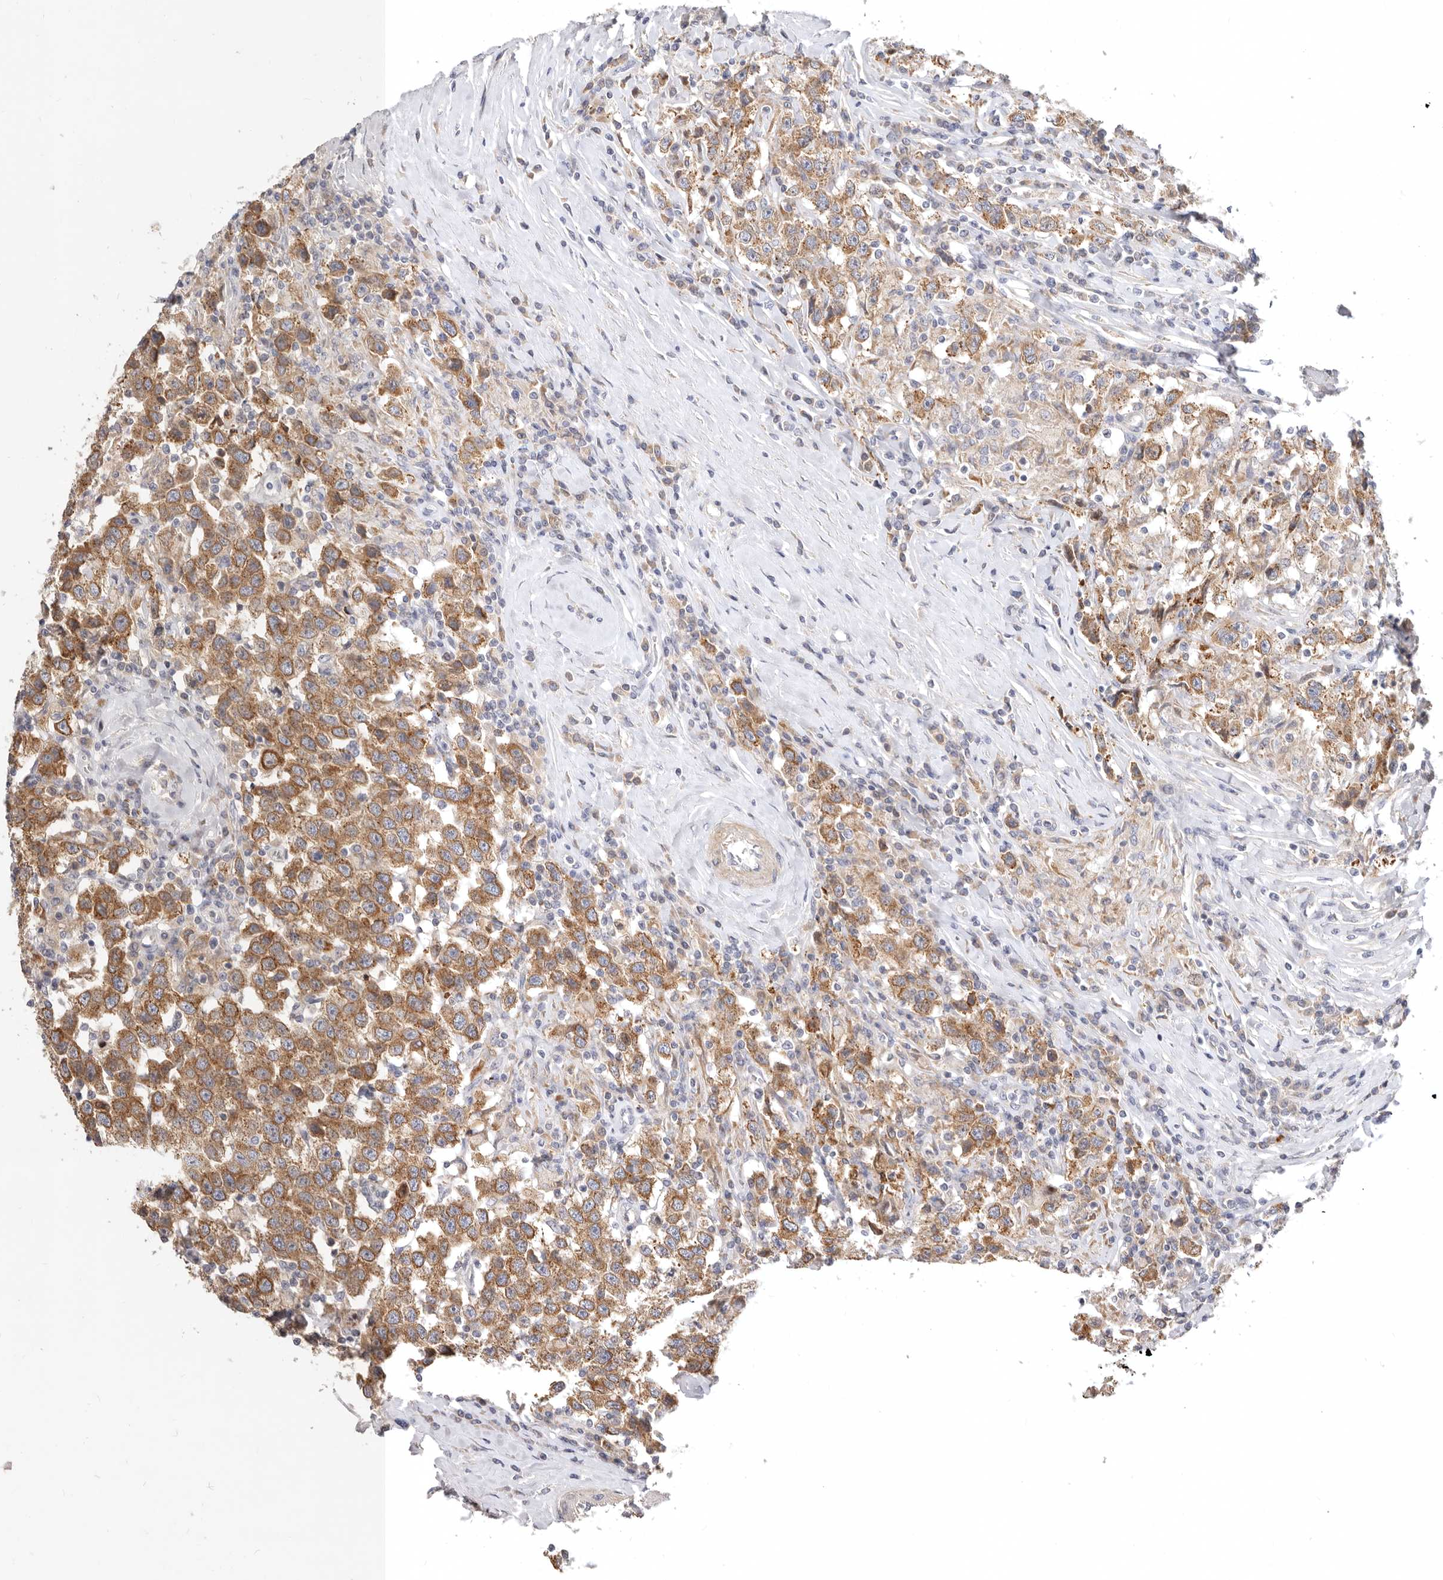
{"staining": {"intensity": "moderate", "quantity": ">75%", "location": "cytoplasmic/membranous"}, "tissue": "testis cancer", "cell_type": "Tumor cells", "image_type": "cancer", "snomed": [{"axis": "morphology", "description": "Seminoma, NOS"}, {"axis": "topography", "description": "Testis"}], "caption": "This photomicrograph reveals testis cancer stained with immunohistochemistry (IHC) to label a protein in brown. The cytoplasmic/membranous of tumor cells show moderate positivity for the protein. Nuclei are counter-stained blue.", "gene": "TFB2M", "patient": {"sex": "male", "age": 41}}